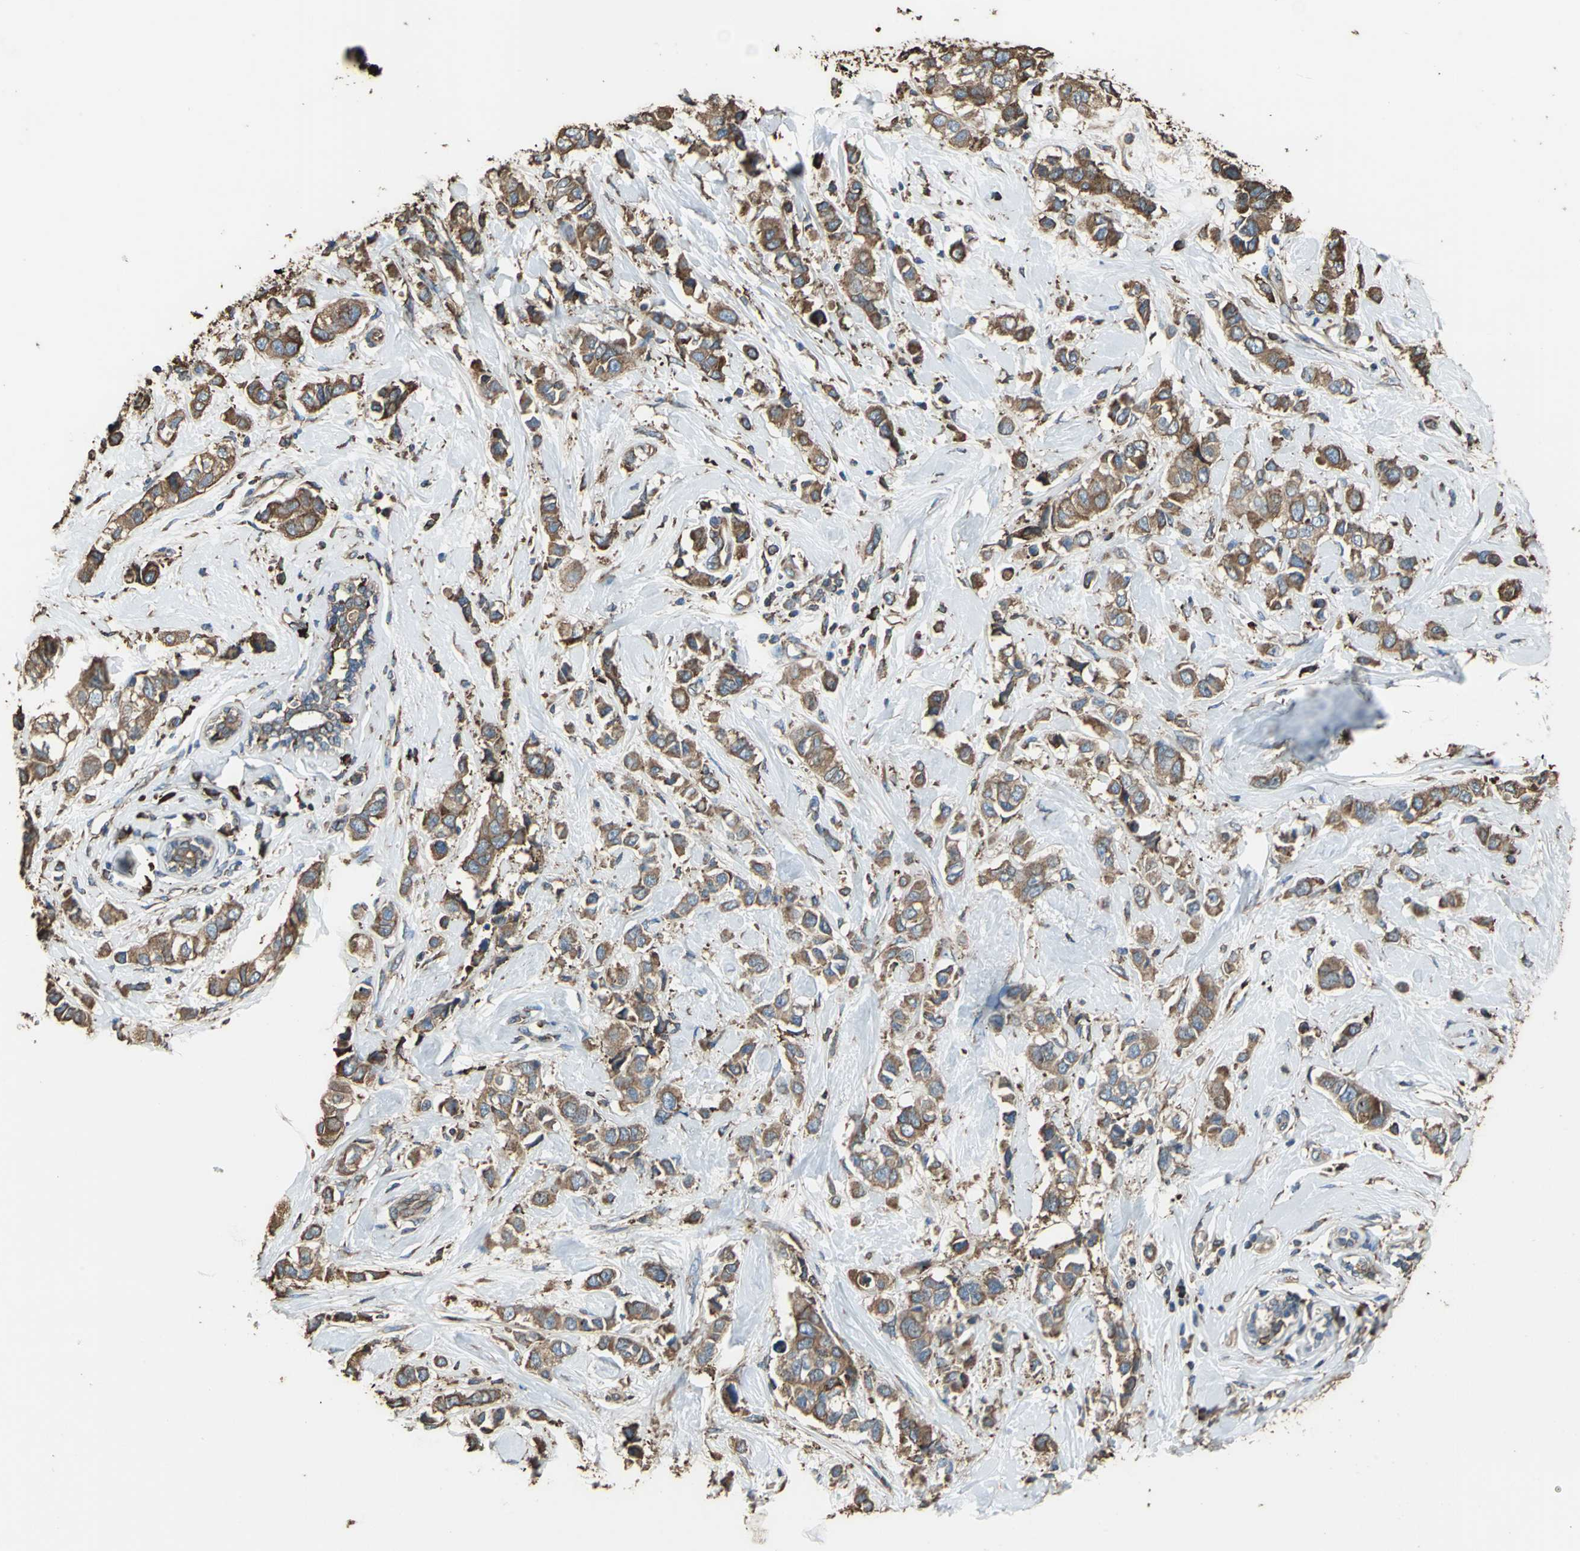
{"staining": {"intensity": "strong", "quantity": ">75%", "location": "cytoplasmic/membranous"}, "tissue": "breast cancer", "cell_type": "Tumor cells", "image_type": "cancer", "snomed": [{"axis": "morphology", "description": "Duct carcinoma"}, {"axis": "topography", "description": "Breast"}], "caption": "Immunohistochemical staining of human breast cancer shows high levels of strong cytoplasmic/membranous positivity in about >75% of tumor cells. The protein of interest is stained brown, and the nuclei are stained in blue (DAB (3,3'-diaminobenzidine) IHC with brightfield microscopy, high magnification).", "gene": "GPANK1", "patient": {"sex": "female", "age": 50}}